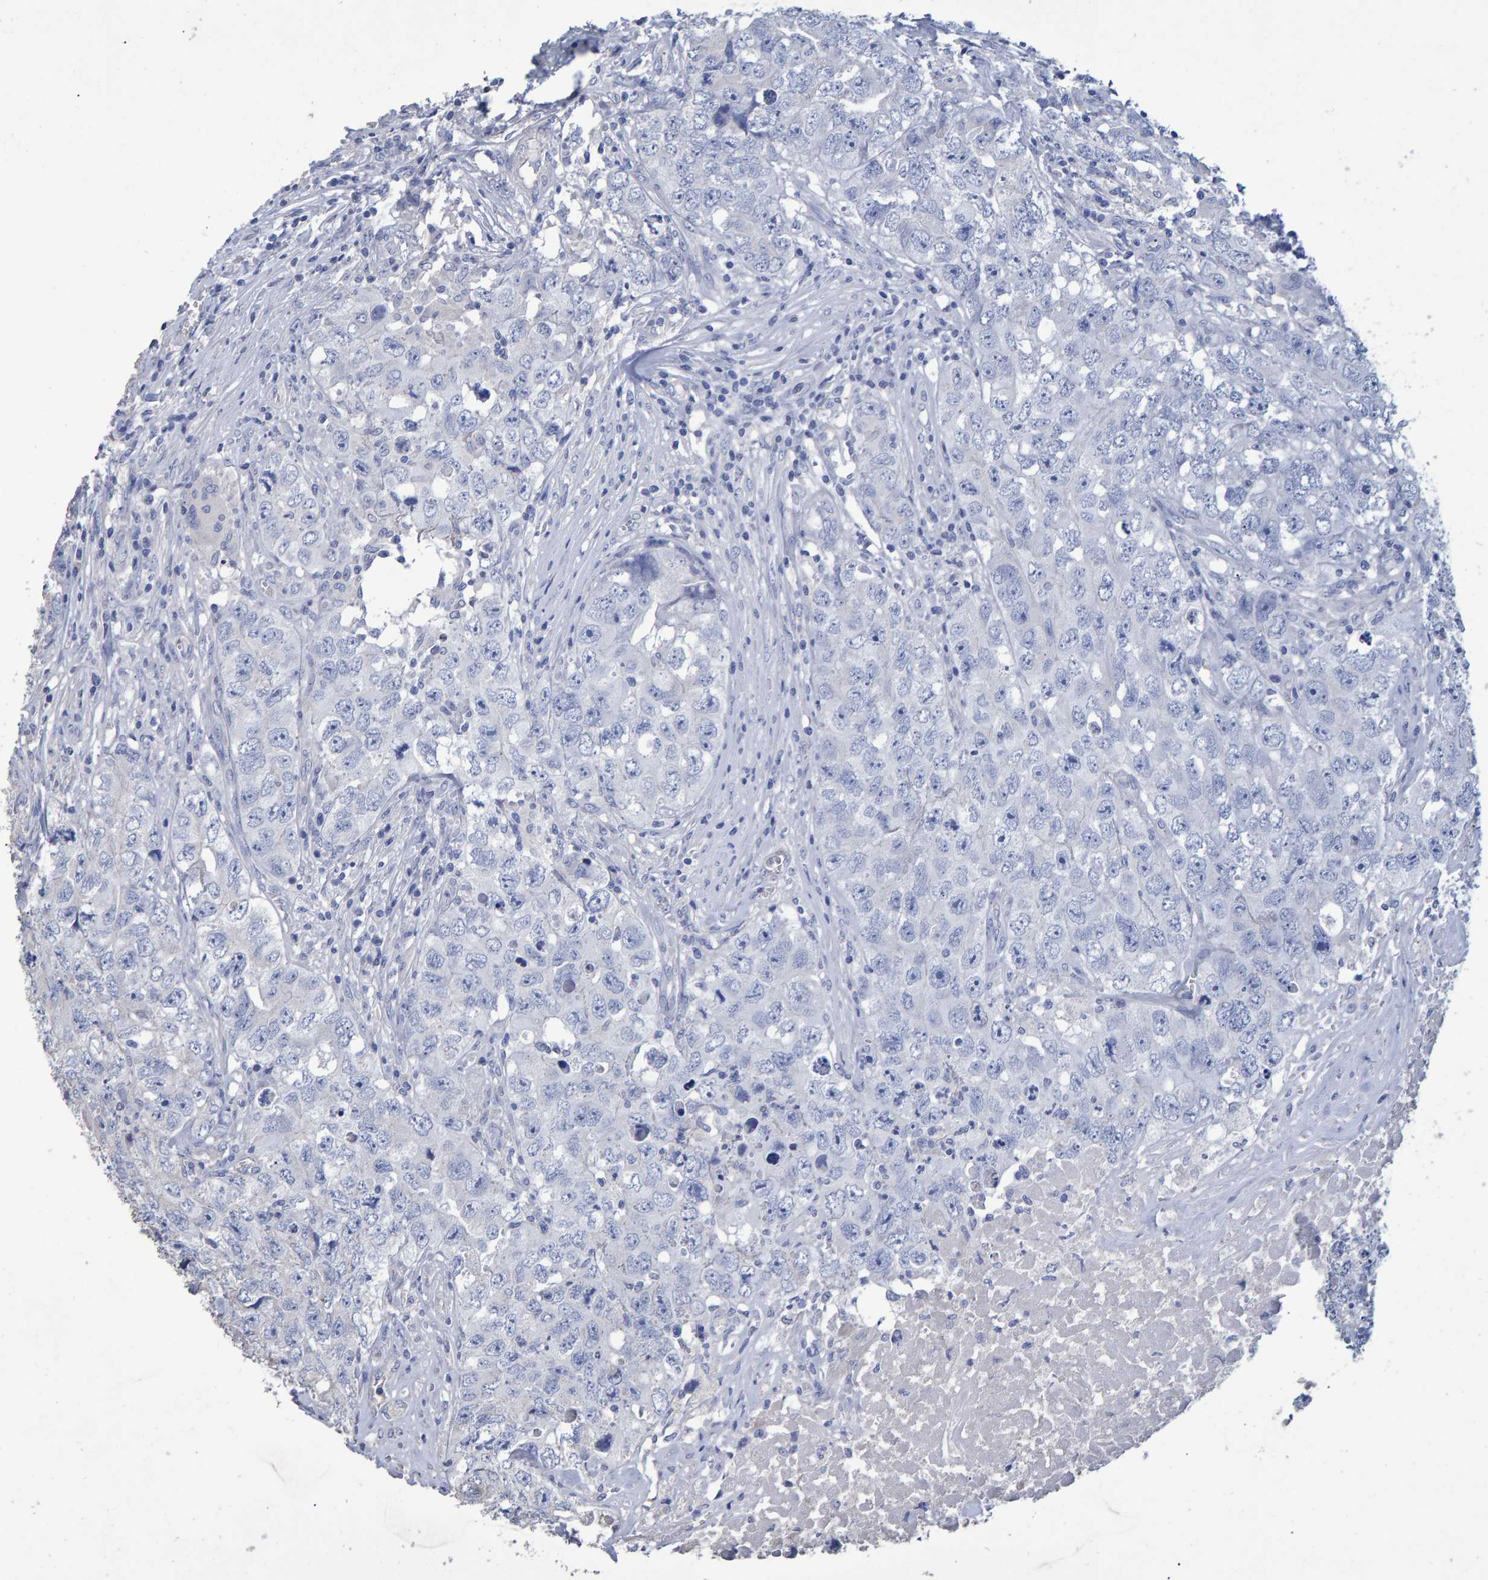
{"staining": {"intensity": "negative", "quantity": "none", "location": "none"}, "tissue": "testis cancer", "cell_type": "Tumor cells", "image_type": "cancer", "snomed": [{"axis": "morphology", "description": "Seminoma, NOS"}, {"axis": "morphology", "description": "Carcinoma, Embryonal, NOS"}, {"axis": "topography", "description": "Testis"}], "caption": "Immunohistochemistry photomicrograph of testis cancer (embryonal carcinoma) stained for a protein (brown), which exhibits no staining in tumor cells. (Stains: DAB (3,3'-diaminobenzidine) immunohistochemistry (IHC) with hematoxylin counter stain, Microscopy: brightfield microscopy at high magnification).", "gene": "HEMGN", "patient": {"sex": "male", "age": 43}}